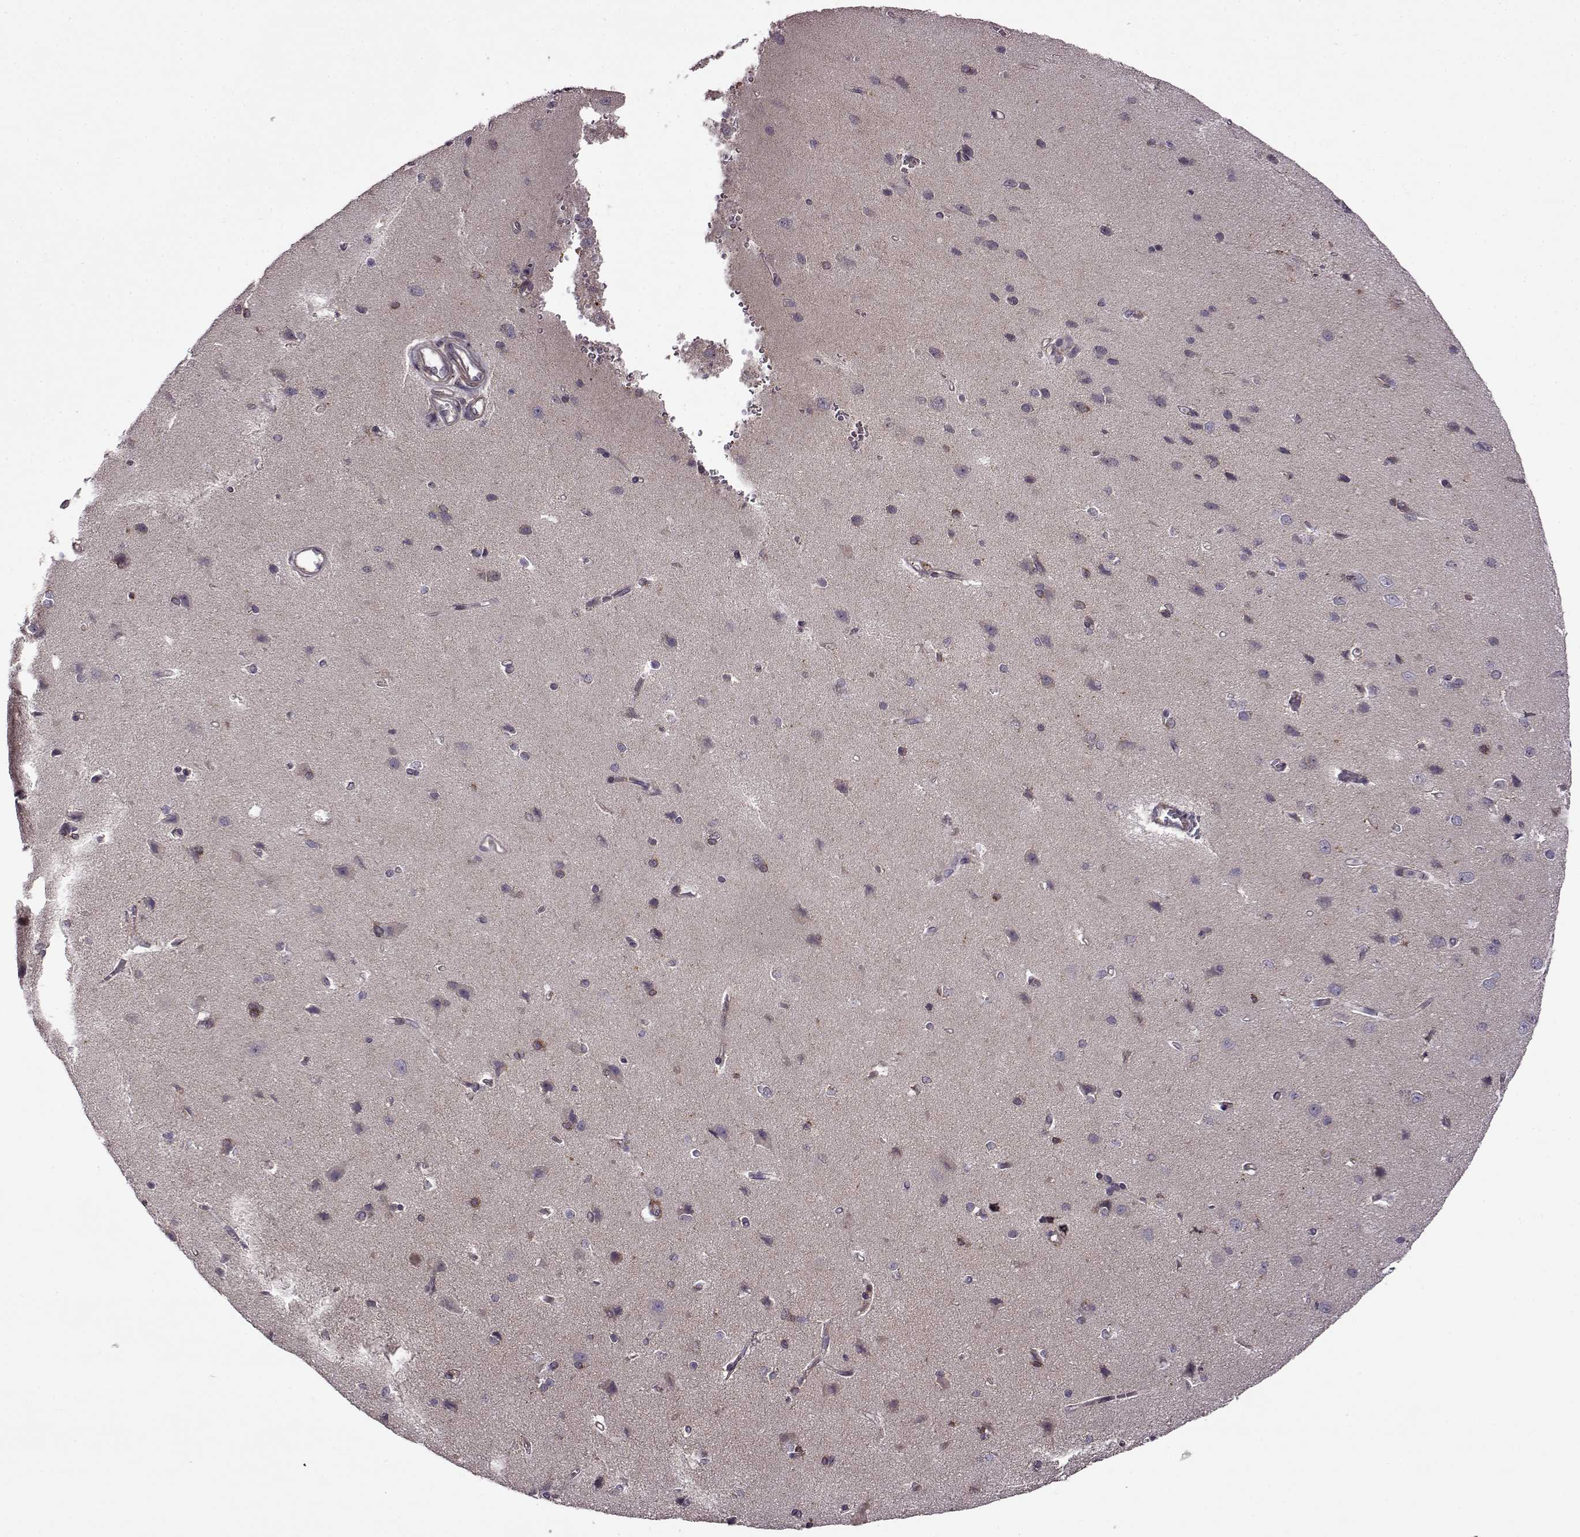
{"staining": {"intensity": "negative", "quantity": "none", "location": "none"}, "tissue": "cerebral cortex", "cell_type": "Endothelial cells", "image_type": "normal", "snomed": [{"axis": "morphology", "description": "Normal tissue, NOS"}, {"axis": "topography", "description": "Cerebral cortex"}], "caption": "An image of cerebral cortex stained for a protein reveals no brown staining in endothelial cells.", "gene": "MTSS1", "patient": {"sex": "male", "age": 37}}